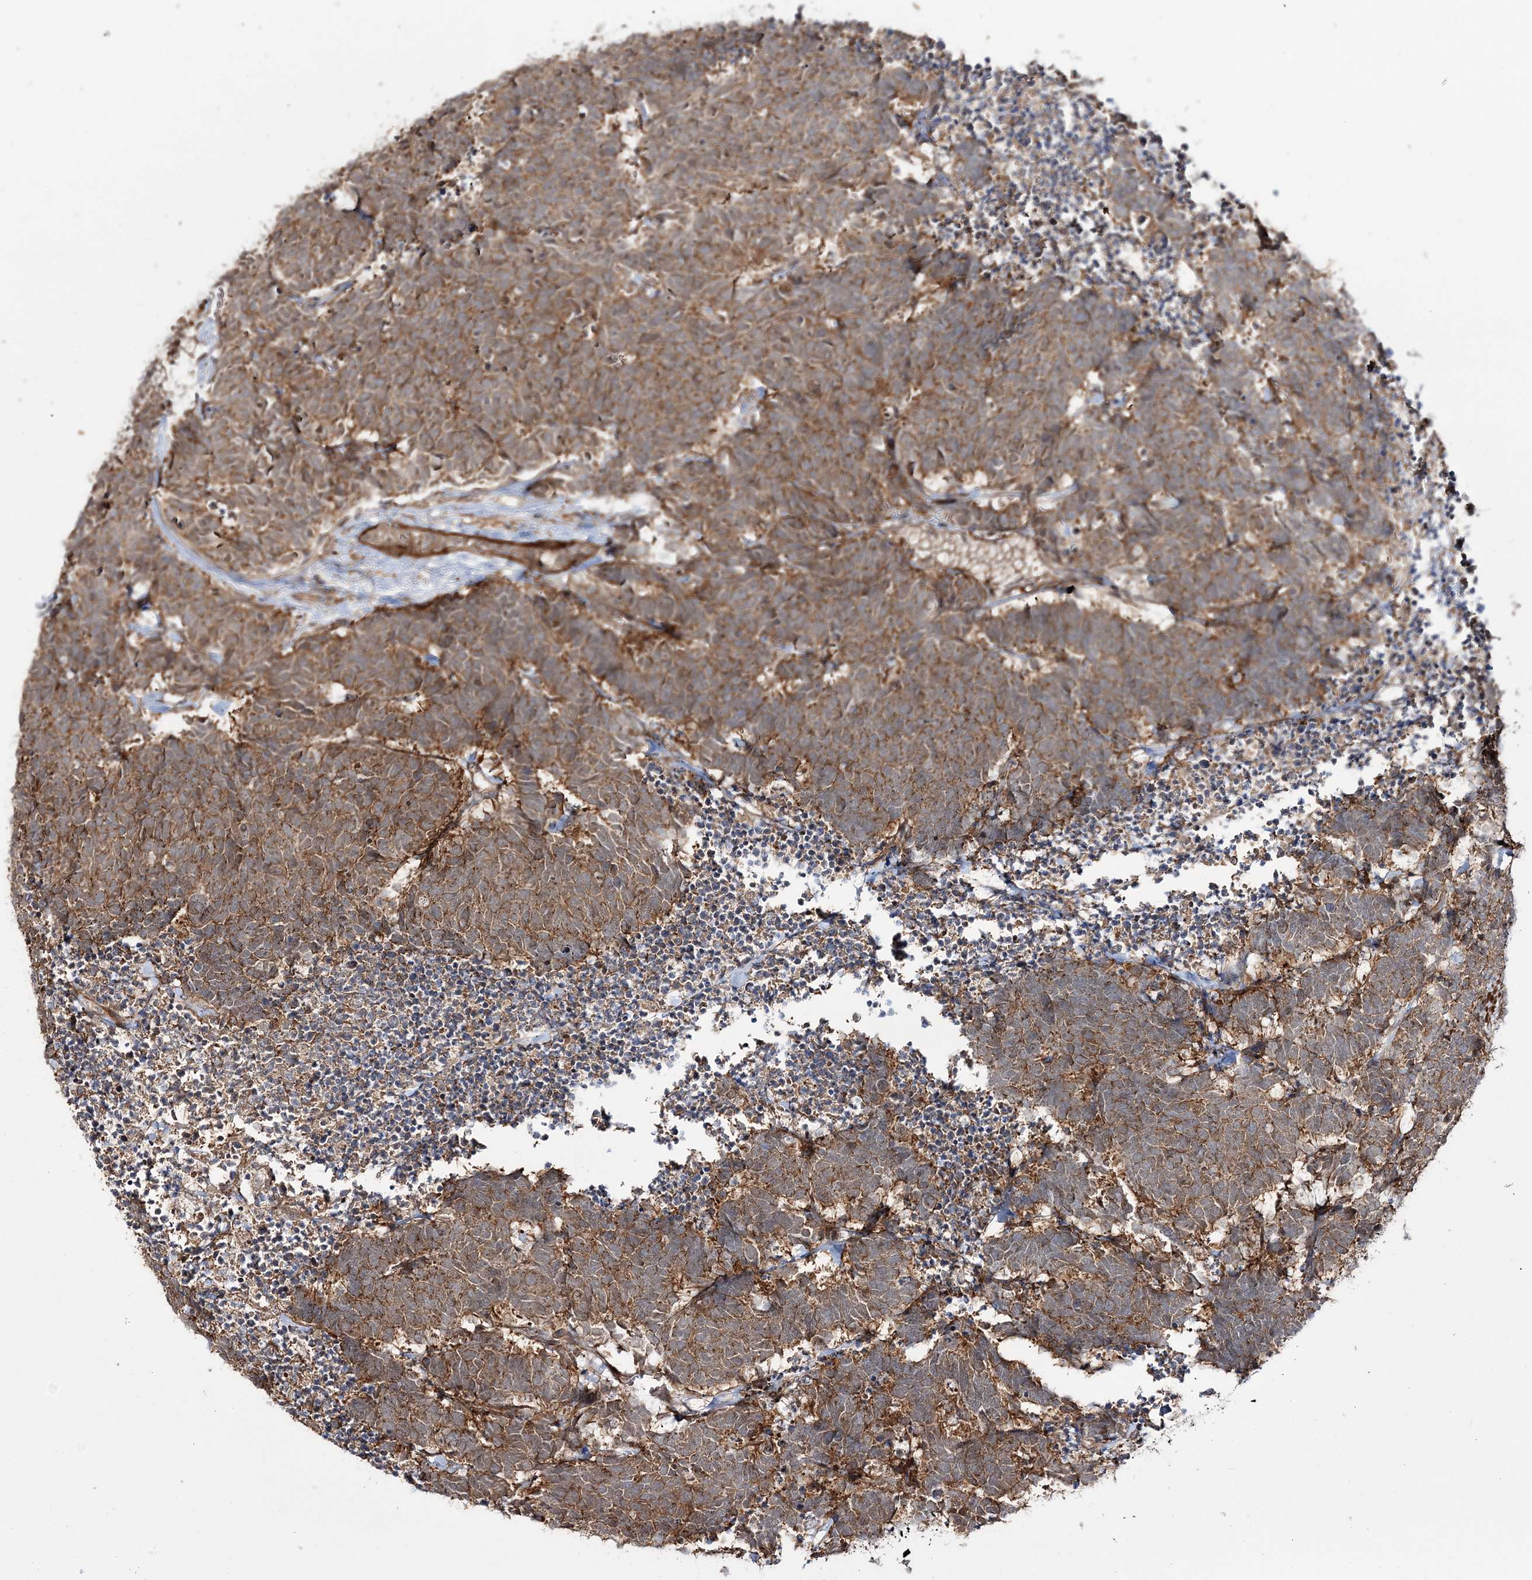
{"staining": {"intensity": "moderate", "quantity": ">75%", "location": "cytoplasmic/membranous"}, "tissue": "carcinoid", "cell_type": "Tumor cells", "image_type": "cancer", "snomed": [{"axis": "morphology", "description": "Carcinoma, NOS"}, {"axis": "morphology", "description": "Carcinoid, malignant, NOS"}, {"axis": "topography", "description": "Urinary bladder"}], "caption": "This photomicrograph shows carcinoma stained with immunohistochemistry to label a protein in brown. The cytoplasmic/membranous of tumor cells show moderate positivity for the protein. Nuclei are counter-stained blue.", "gene": "MOCS2", "patient": {"sex": "male", "age": 57}}